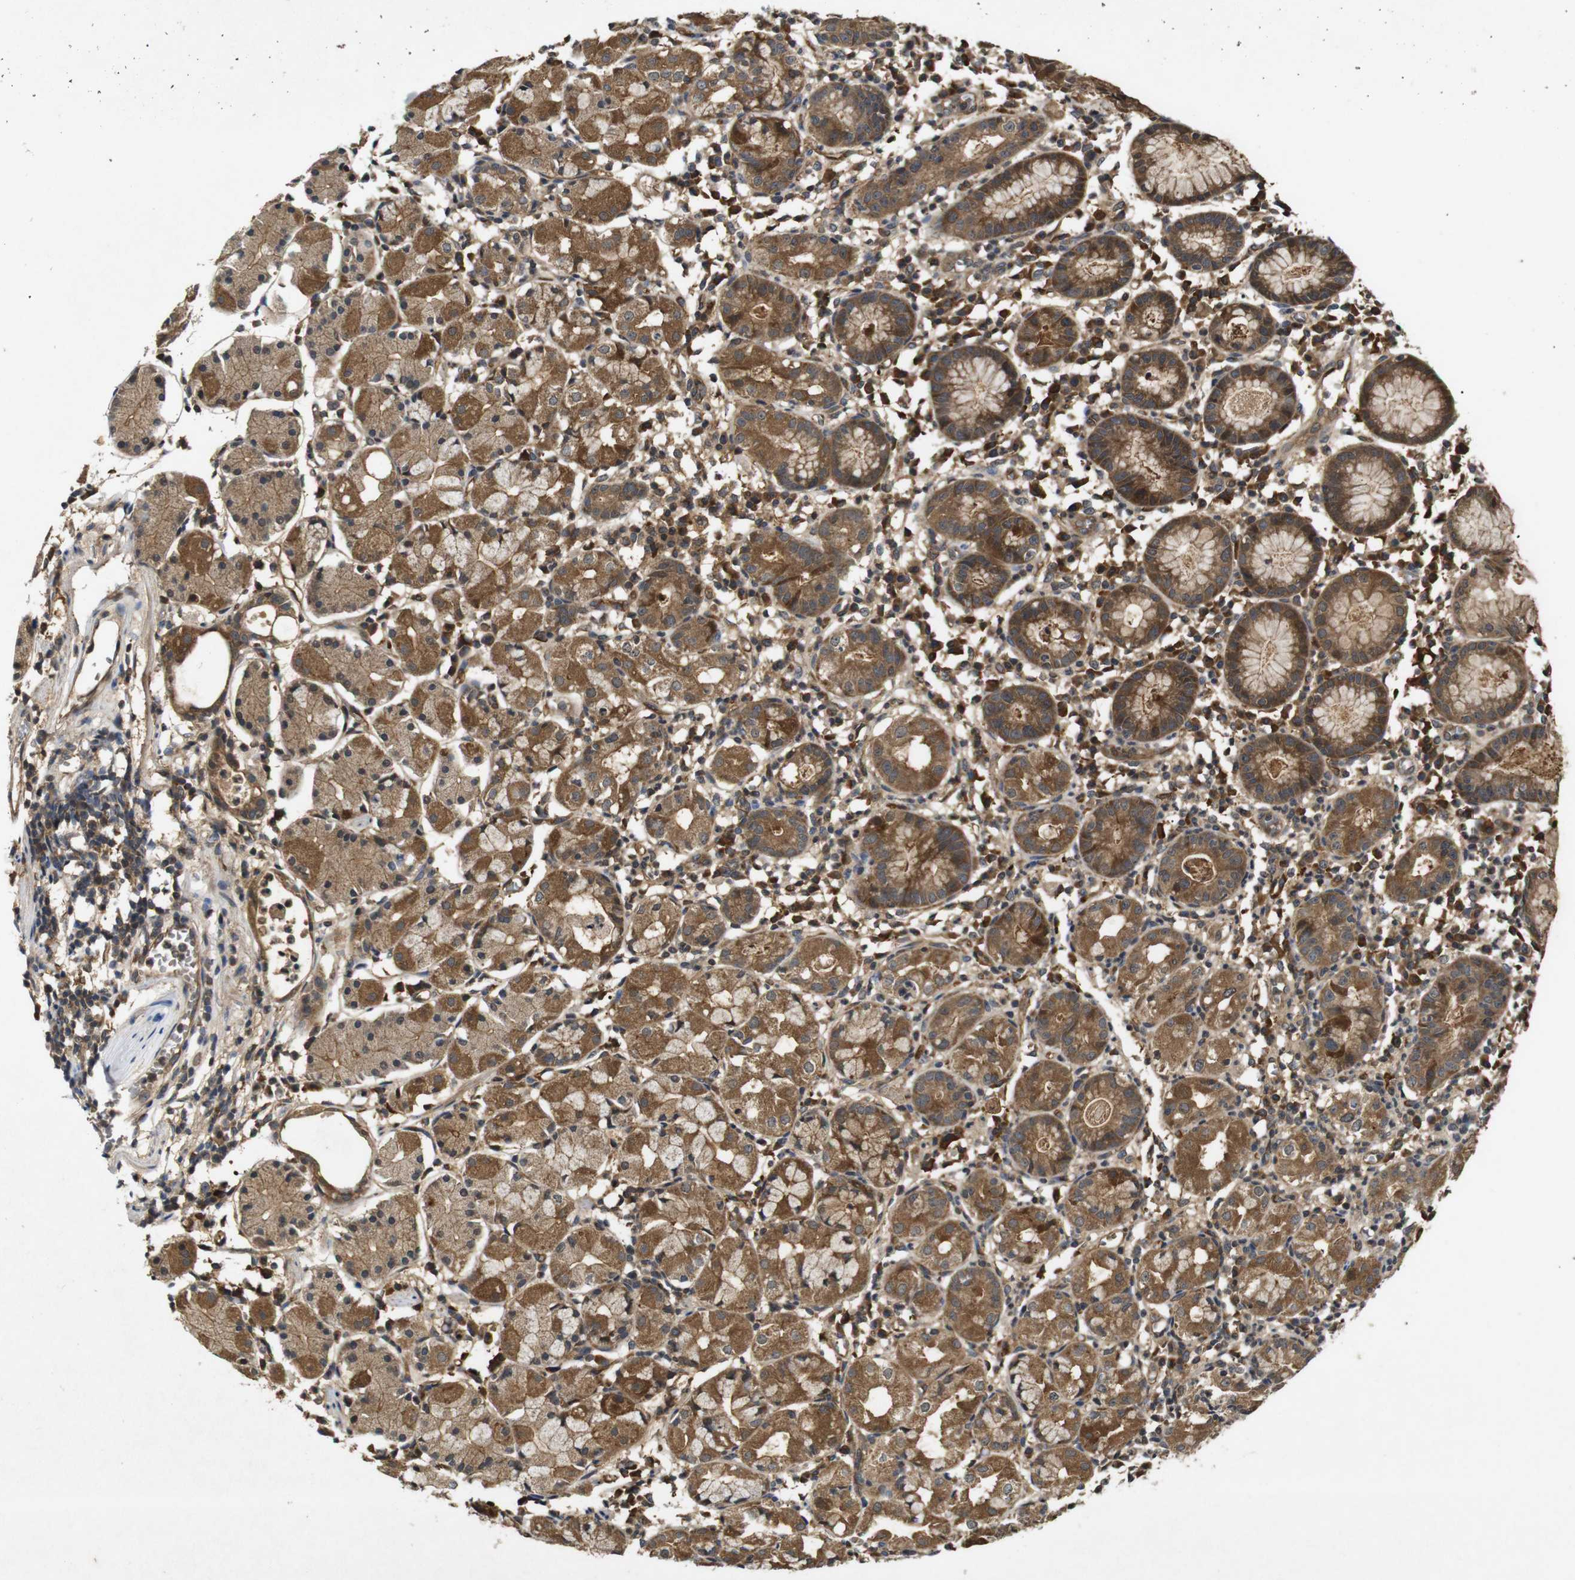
{"staining": {"intensity": "moderate", "quantity": ">75%", "location": "cytoplasmic/membranous"}, "tissue": "stomach", "cell_type": "Glandular cells", "image_type": "normal", "snomed": [{"axis": "morphology", "description": "Normal tissue, NOS"}, {"axis": "topography", "description": "Stomach"}, {"axis": "topography", "description": "Stomach, lower"}], "caption": "Brown immunohistochemical staining in benign human stomach exhibits moderate cytoplasmic/membranous staining in about >75% of glandular cells. (Brightfield microscopy of DAB IHC at high magnification).", "gene": "RIPK1", "patient": {"sex": "female", "age": 75}}